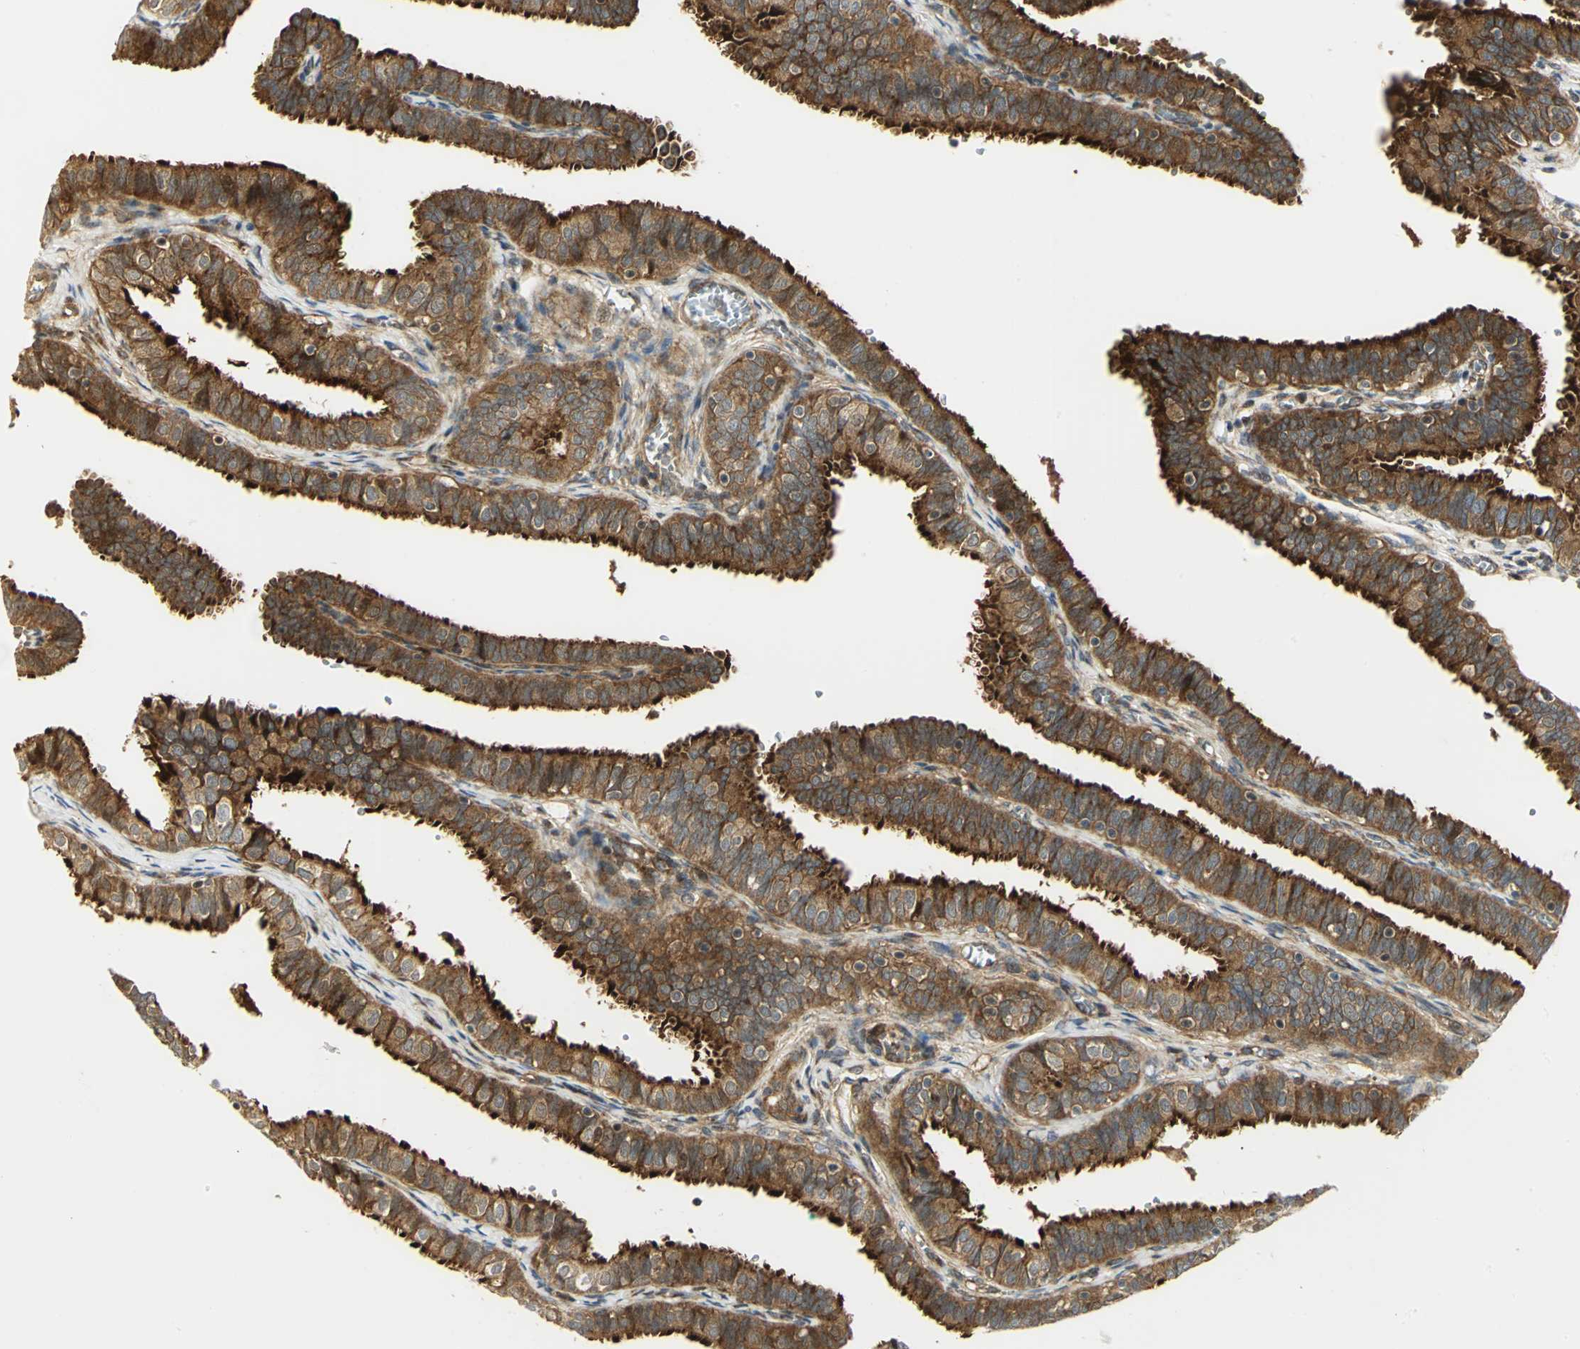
{"staining": {"intensity": "strong", "quantity": ">75%", "location": "cytoplasmic/membranous"}, "tissue": "fallopian tube", "cell_type": "Glandular cells", "image_type": "normal", "snomed": [{"axis": "morphology", "description": "Normal tissue, NOS"}, {"axis": "topography", "description": "Fallopian tube"}], "caption": "Immunohistochemistry (IHC) (DAB) staining of unremarkable fallopian tube exhibits strong cytoplasmic/membranous protein expression in about >75% of glandular cells.", "gene": "EEA1", "patient": {"sex": "female", "age": 46}}